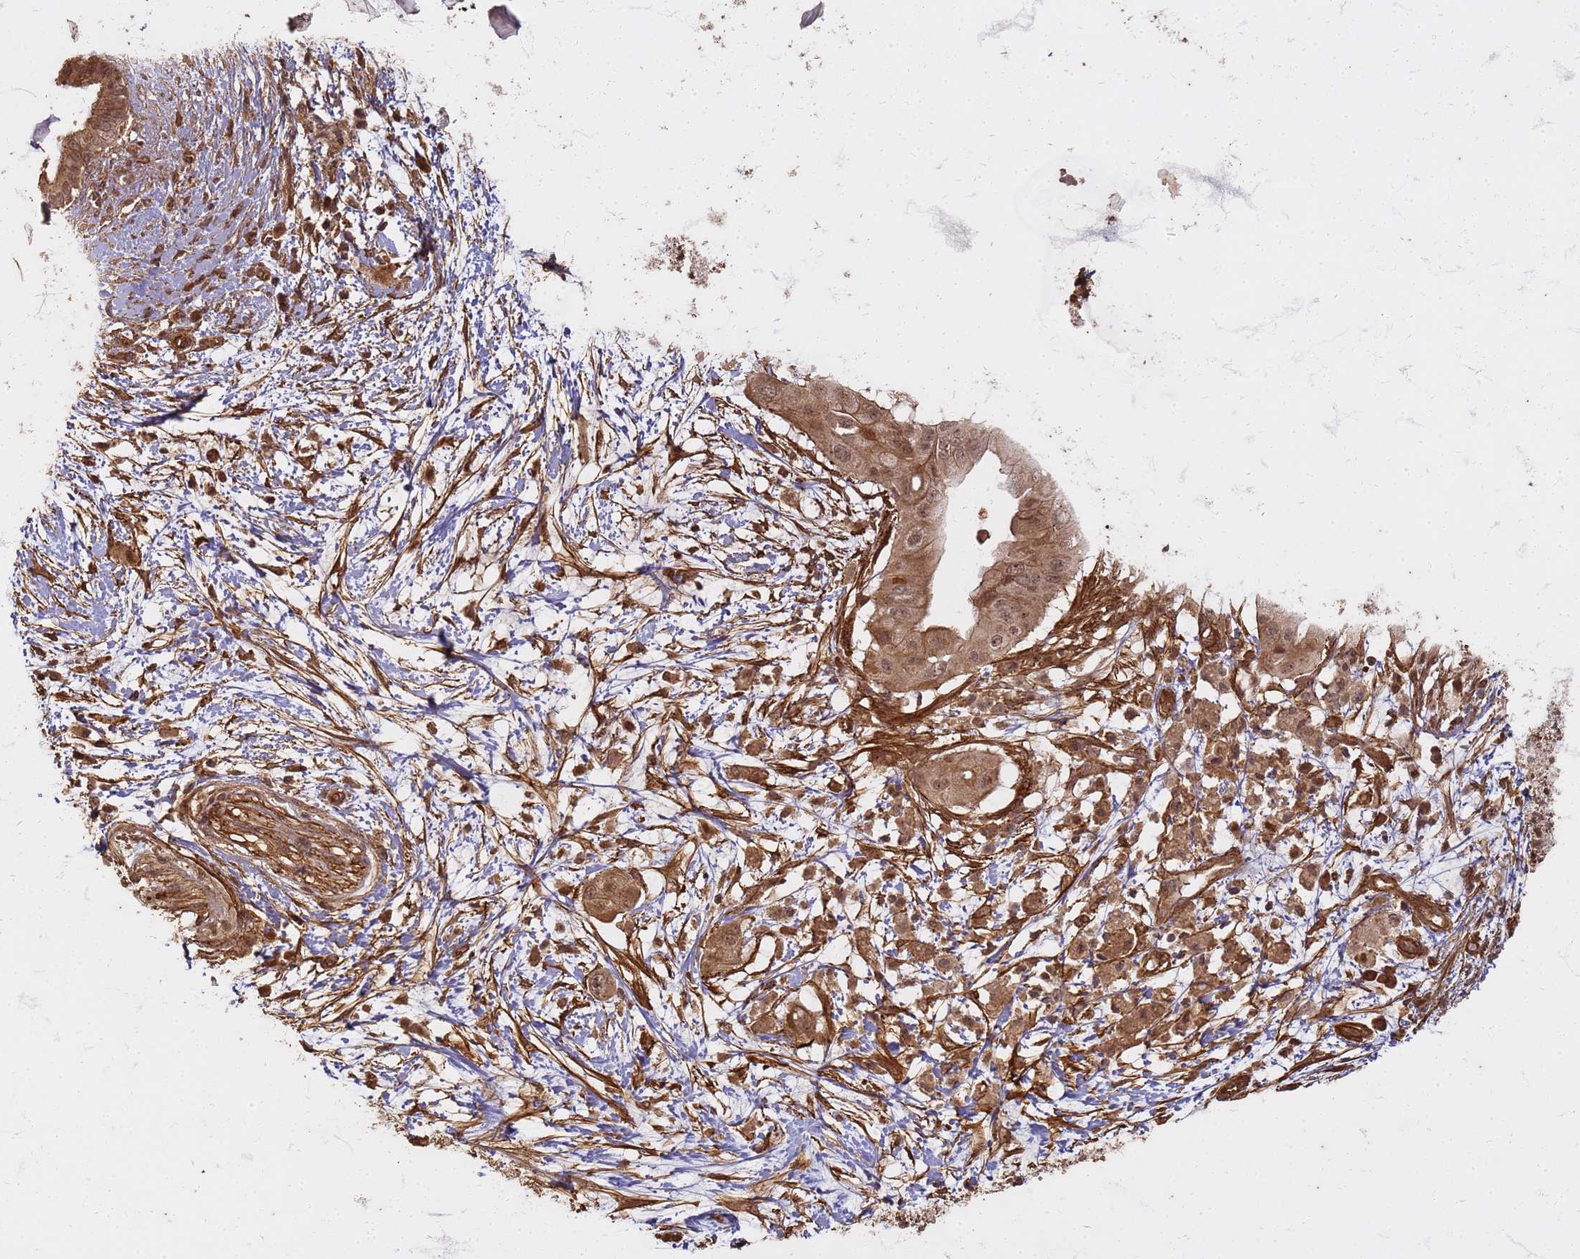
{"staining": {"intensity": "moderate", "quantity": ">75%", "location": "cytoplasmic/membranous,nuclear"}, "tissue": "pancreatic cancer", "cell_type": "Tumor cells", "image_type": "cancer", "snomed": [{"axis": "morphology", "description": "Adenocarcinoma, NOS"}, {"axis": "topography", "description": "Pancreas"}], "caption": "A brown stain highlights moderate cytoplasmic/membranous and nuclear staining of a protein in pancreatic adenocarcinoma tumor cells.", "gene": "KIF26A", "patient": {"sex": "male", "age": 68}}